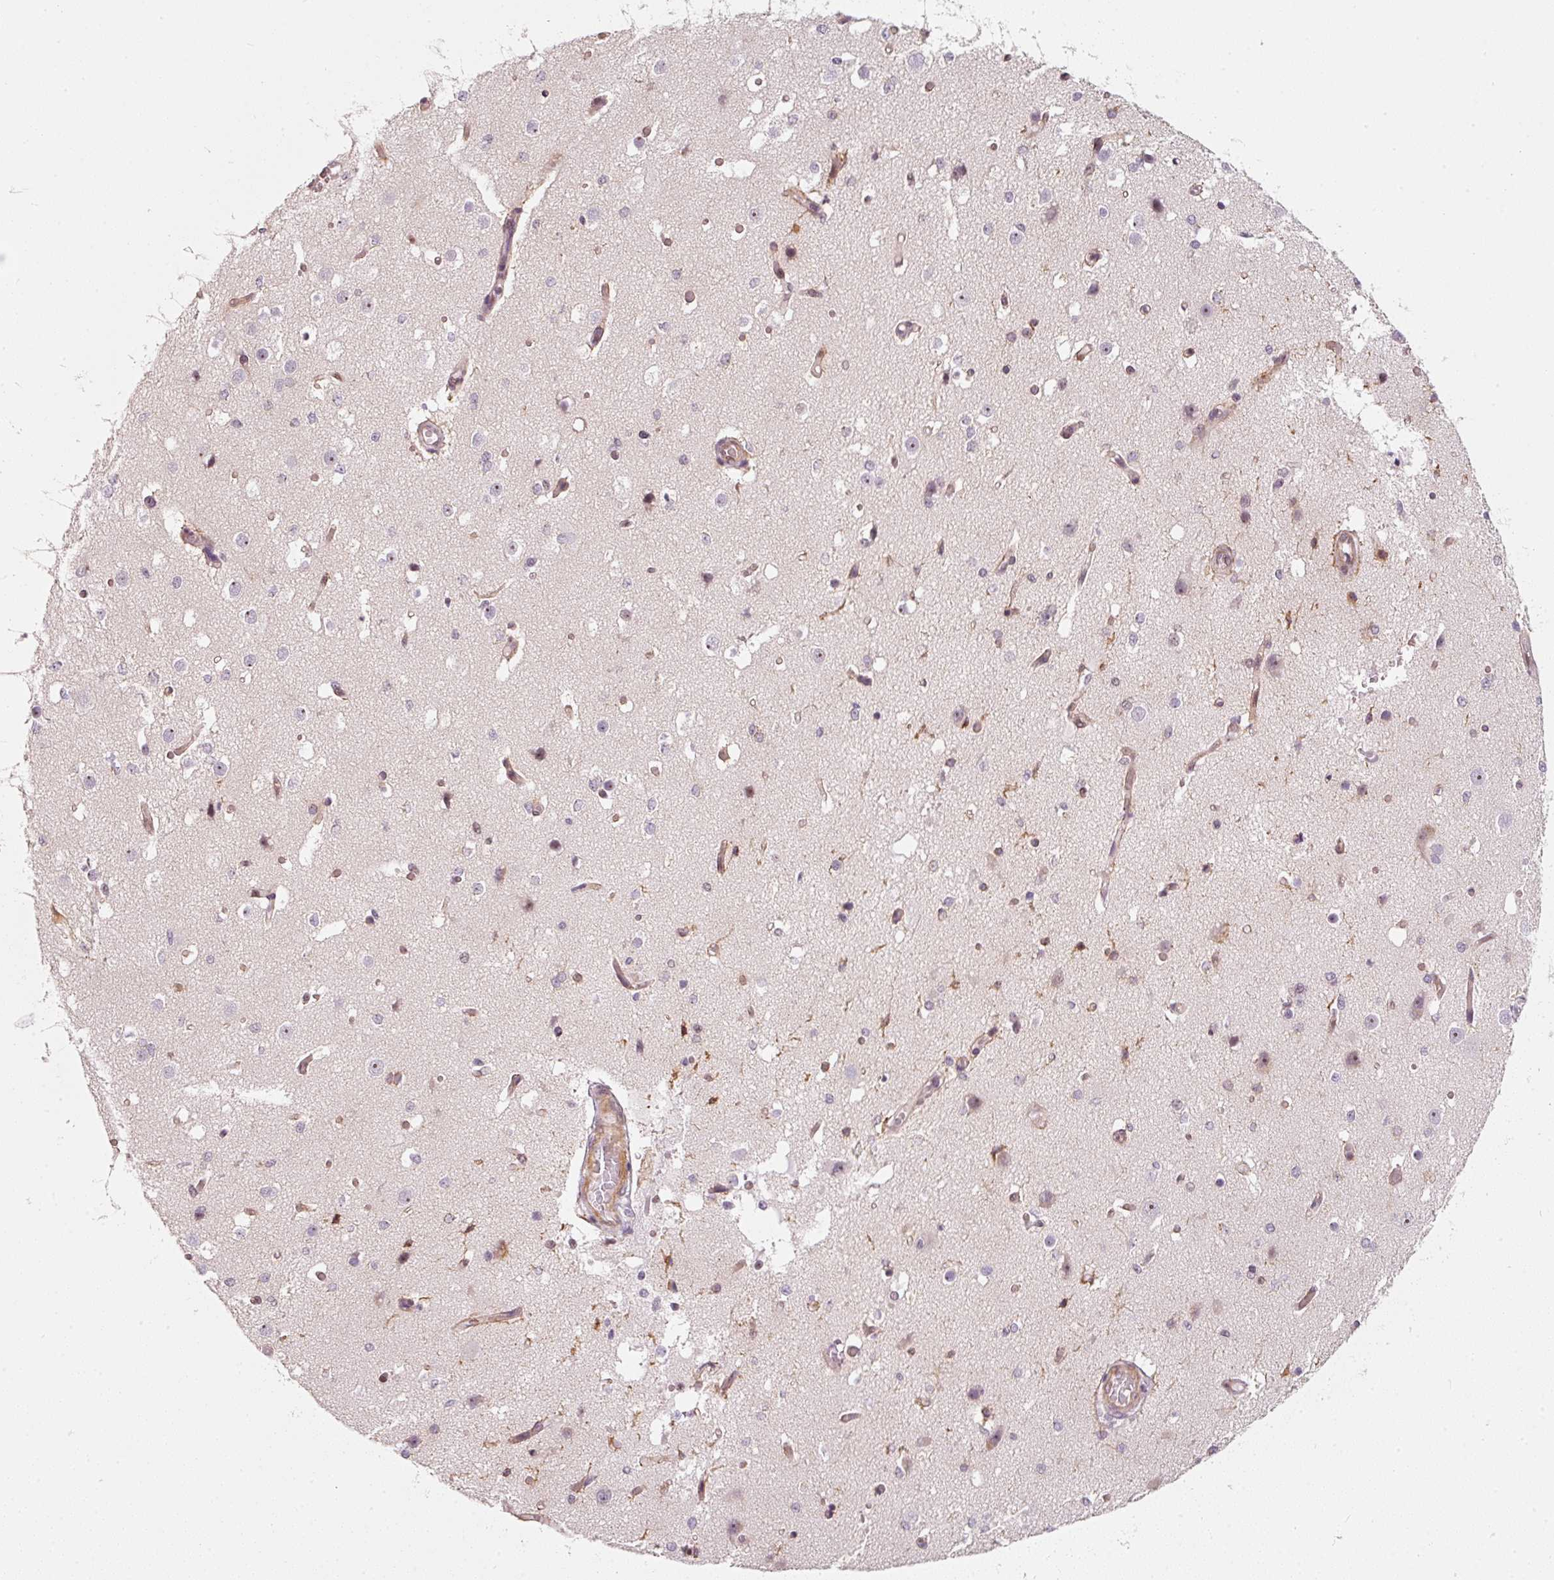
{"staining": {"intensity": "weak", "quantity": "25%-75%", "location": "nuclear"}, "tissue": "cerebral cortex", "cell_type": "Endothelial cells", "image_type": "normal", "snomed": [{"axis": "morphology", "description": "Normal tissue, NOS"}, {"axis": "morphology", "description": "Inflammation, NOS"}, {"axis": "topography", "description": "Cerebral cortex"}], "caption": "Cerebral cortex stained with IHC demonstrates weak nuclear positivity in about 25%-75% of endothelial cells. The staining was performed using DAB, with brown indicating positive protein expression. Nuclei are stained blue with hematoxylin.", "gene": "MXRA8", "patient": {"sex": "male", "age": 6}}